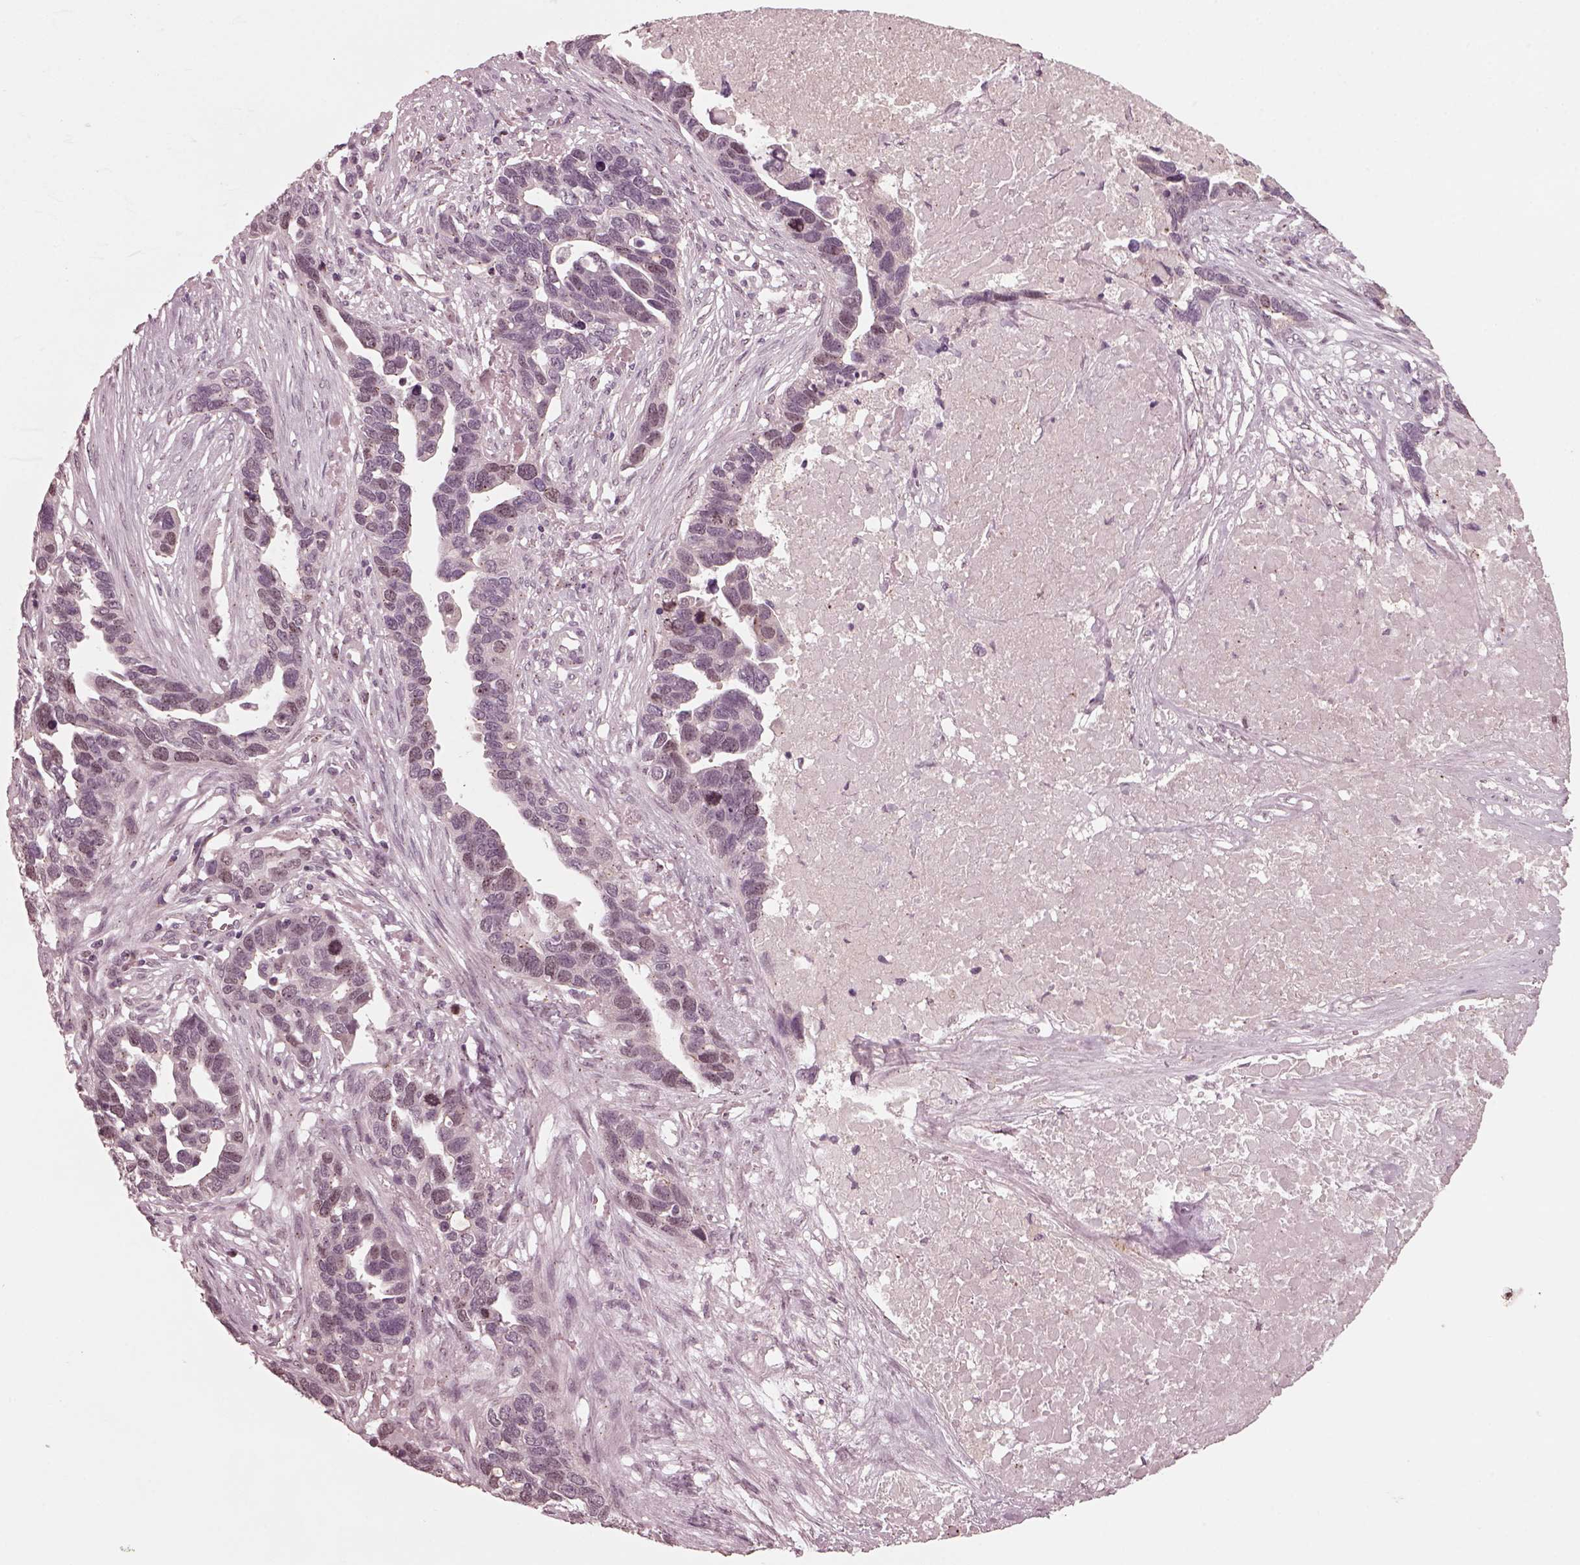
{"staining": {"intensity": "negative", "quantity": "none", "location": "none"}, "tissue": "ovarian cancer", "cell_type": "Tumor cells", "image_type": "cancer", "snomed": [{"axis": "morphology", "description": "Cystadenocarcinoma, serous, NOS"}, {"axis": "topography", "description": "Ovary"}], "caption": "Tumor cells show no significant protein expression in serous cystadenocarcinoma (ovarian).", "gene": "SAXO1", "patient": {"sex": "female", "age": 54}}